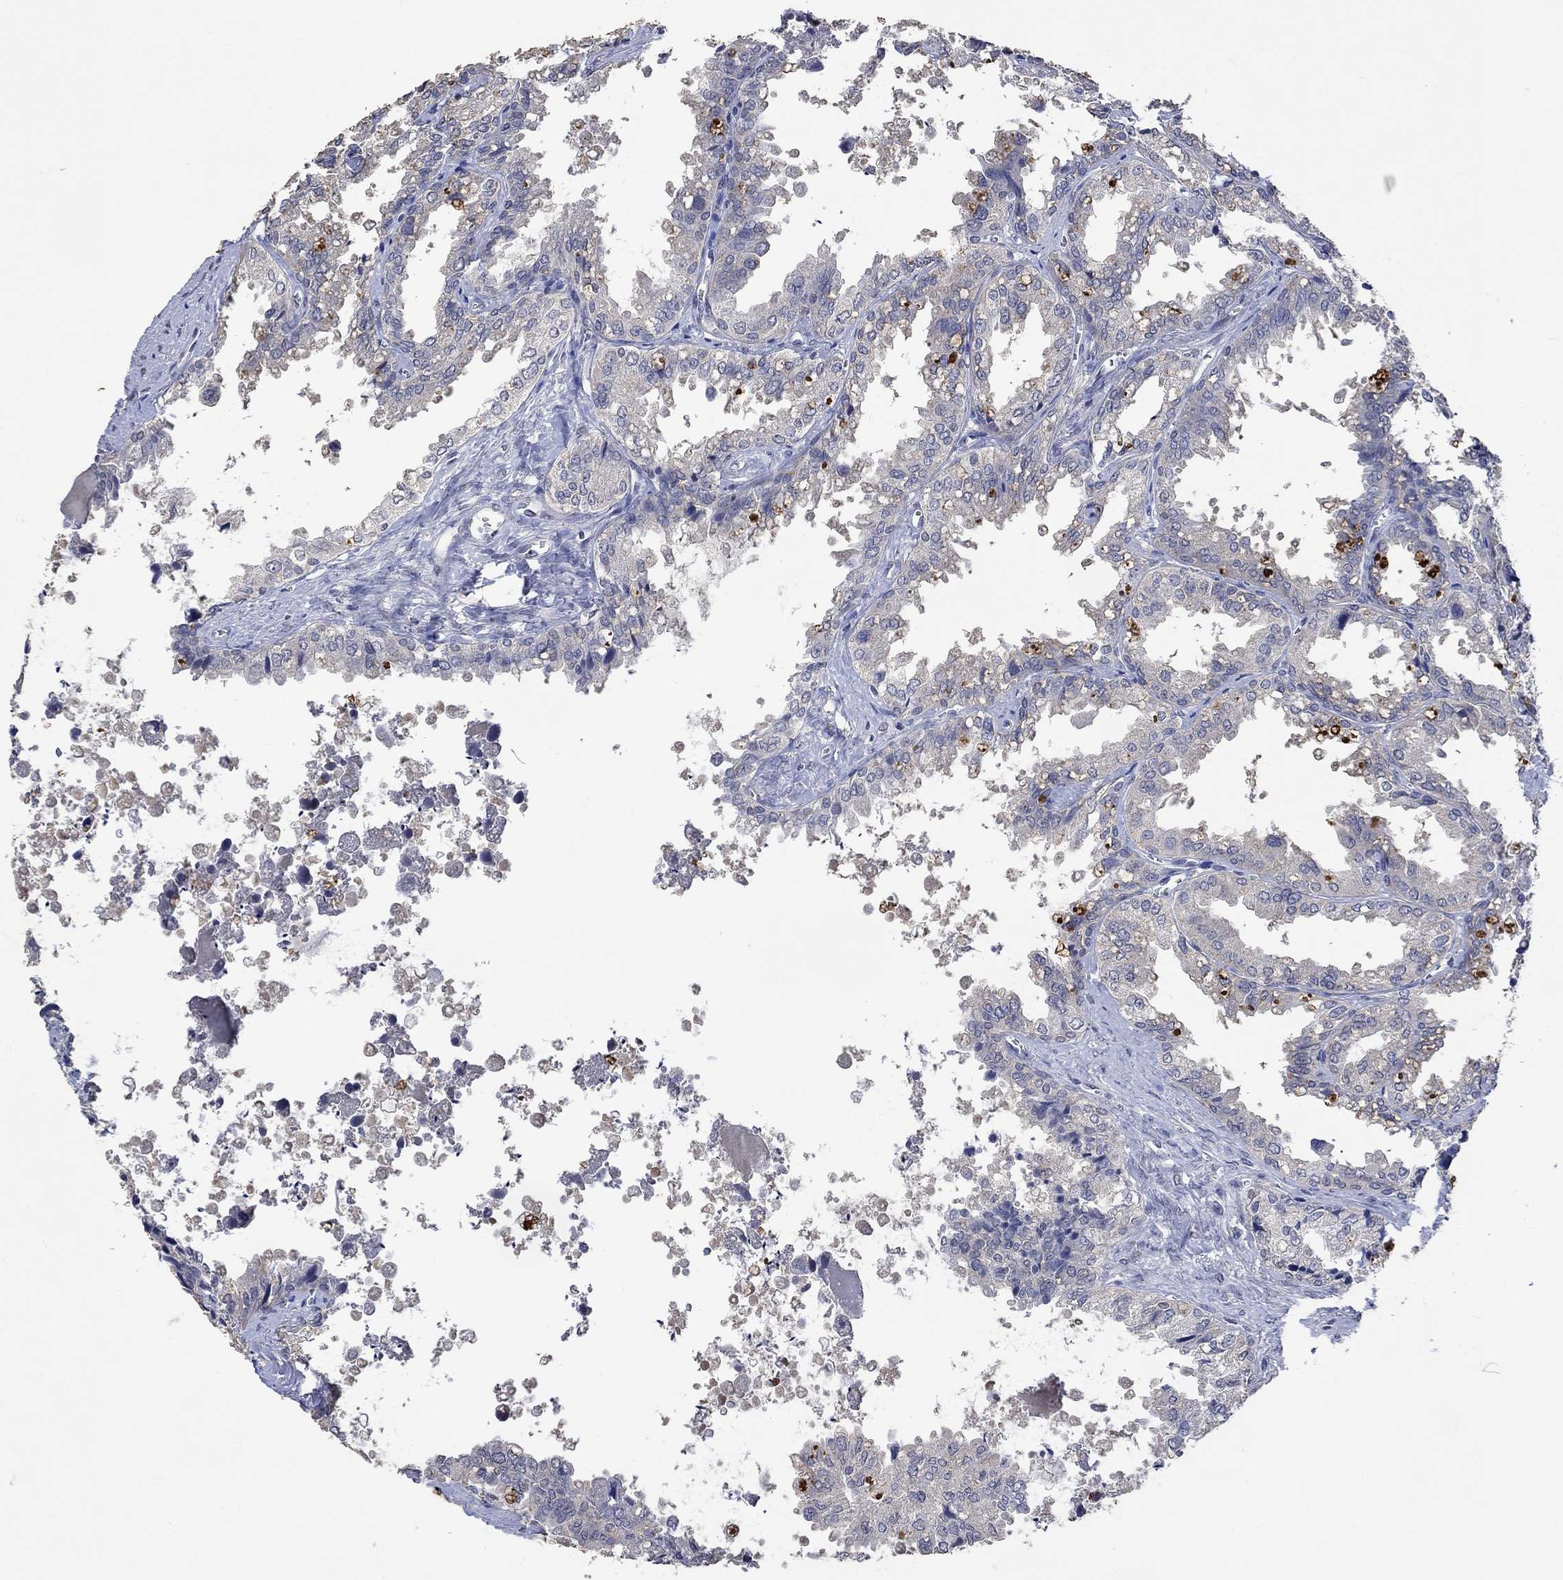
{"staining": {"intensity": "negative", "quantity": "none", "location": "none"}, "tissue": "seminal vesicle", "cell_type": "Glandular cells", "image_type": "normal", "snomed": [{"axis": "morphology", "description": "Normal tissue, NOS"}, {"axis": "topography", "description": "Seminal veicle"}], "caption": "Immunohistochemistry (IHC) of benign seminal vesicle reveals no staining in glandular cells.", "gene": "PTPN20", "patient": {"sex": "male", "age": 67}}